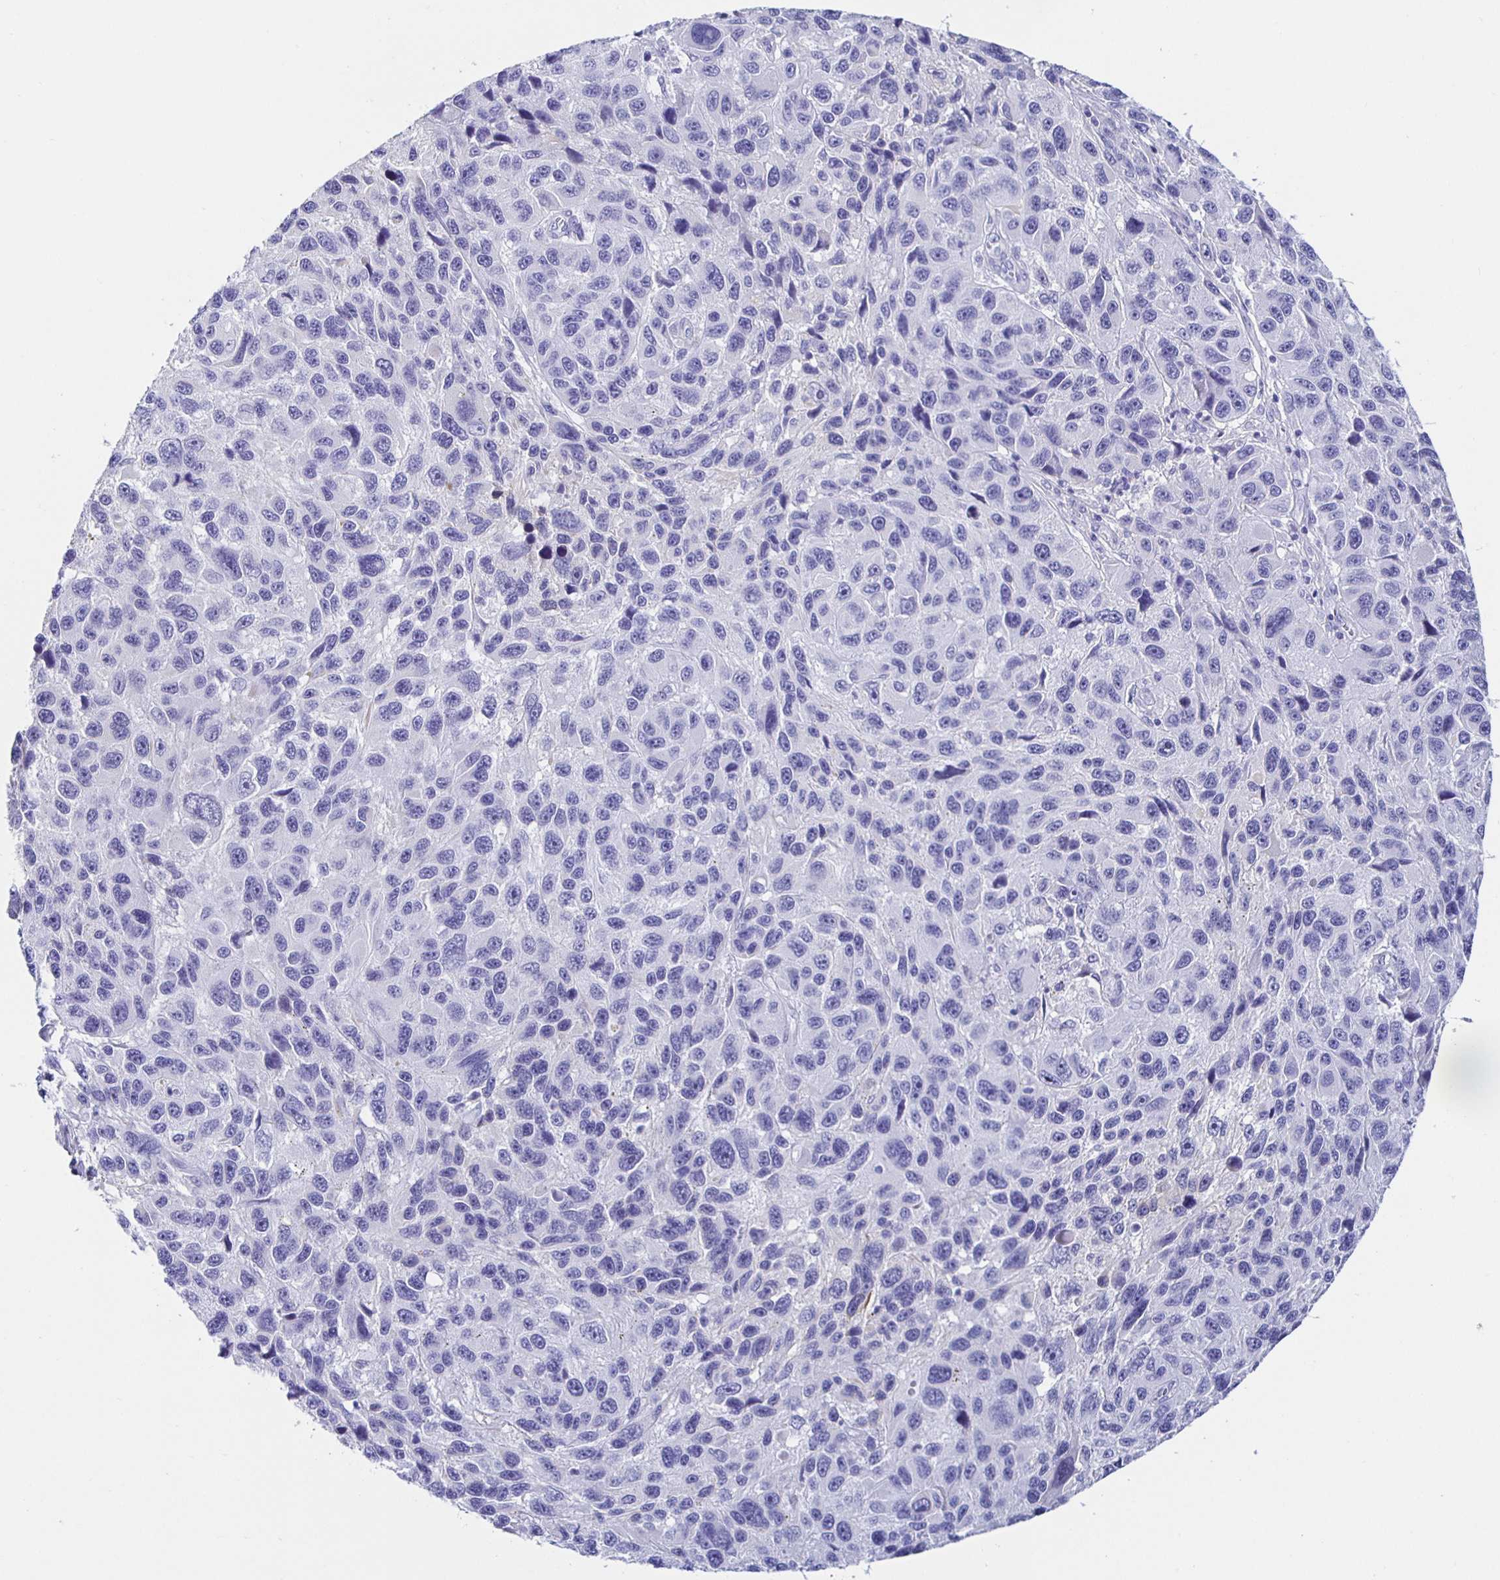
{"staining": {"intensity": "negative", "quantity": "none", "location": "none"}, "tissue": "melanoma", "cell_type": "Tumor cells", "image_type": "cancer", "snomed": [{"axis": "morphology", "description": "Malignant melanoma, NOS"}, {"axis": "topography", "description": "Skin"}], "caption": "An IHC micrograph of malignant melanoma is shown. There is no staining in tumor cells of malignant melanoma.", "gene": "HSPA4L", "patient": {"sex": "male", "age": 53}}